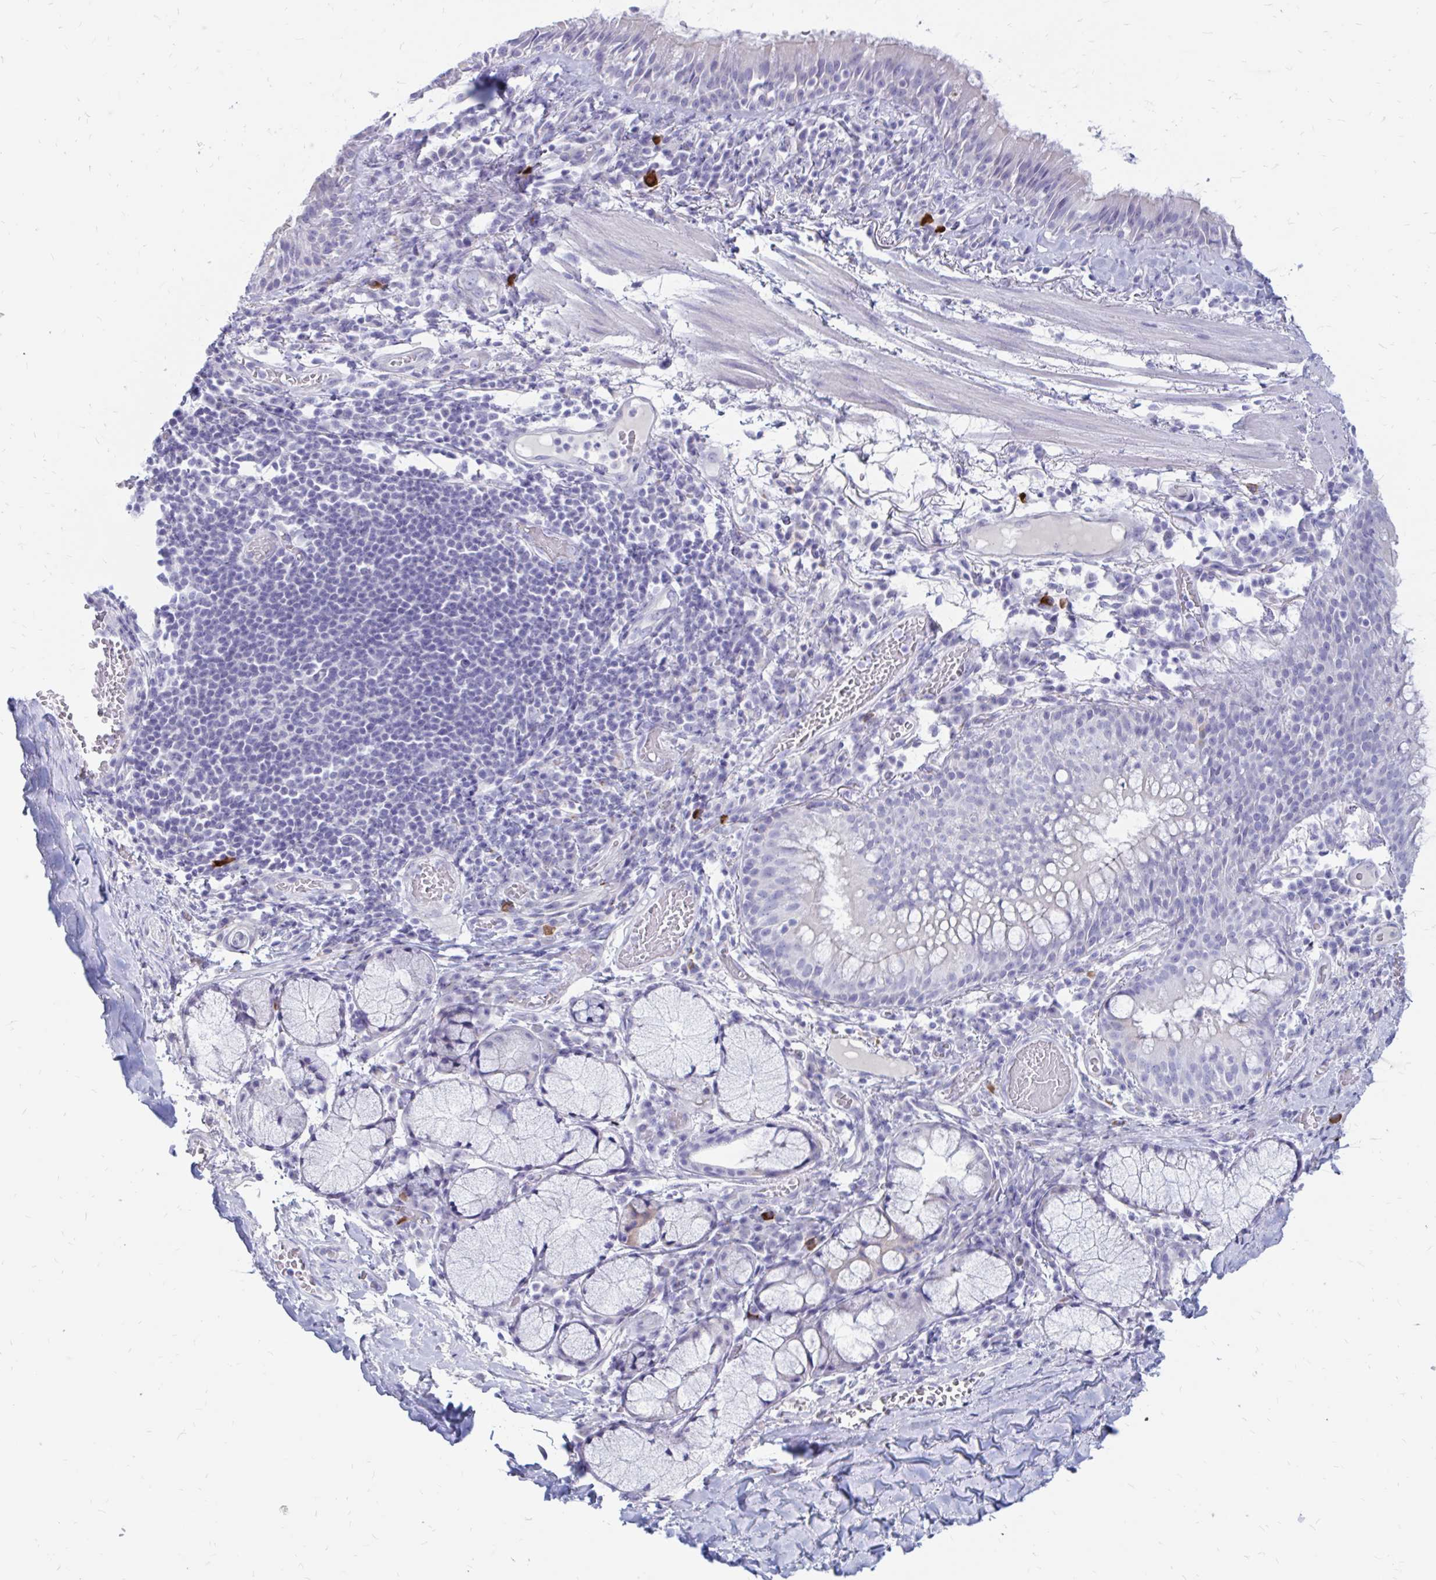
{"staining": {"intensity": "negative", "quantity": "none", "location": "none"}, "tissue": "adipose tissue", "cell_type": "Adipocytes", "image_type": "normal", "snomed": [{"axis": "morphology", "description": "Normal tissue, NOS"}, {"axis": "topography", "description": "Cartilage tissue"}, {"axis": "topography", "description": "Bronchus"}], "caption": "Protein analysis of benign adipose tissue reveals no significant staining in adipocytes. (DAB IHC, high magnification).", "gene": "IGSF5", "patient": {"sex": "male", "age": 56}}